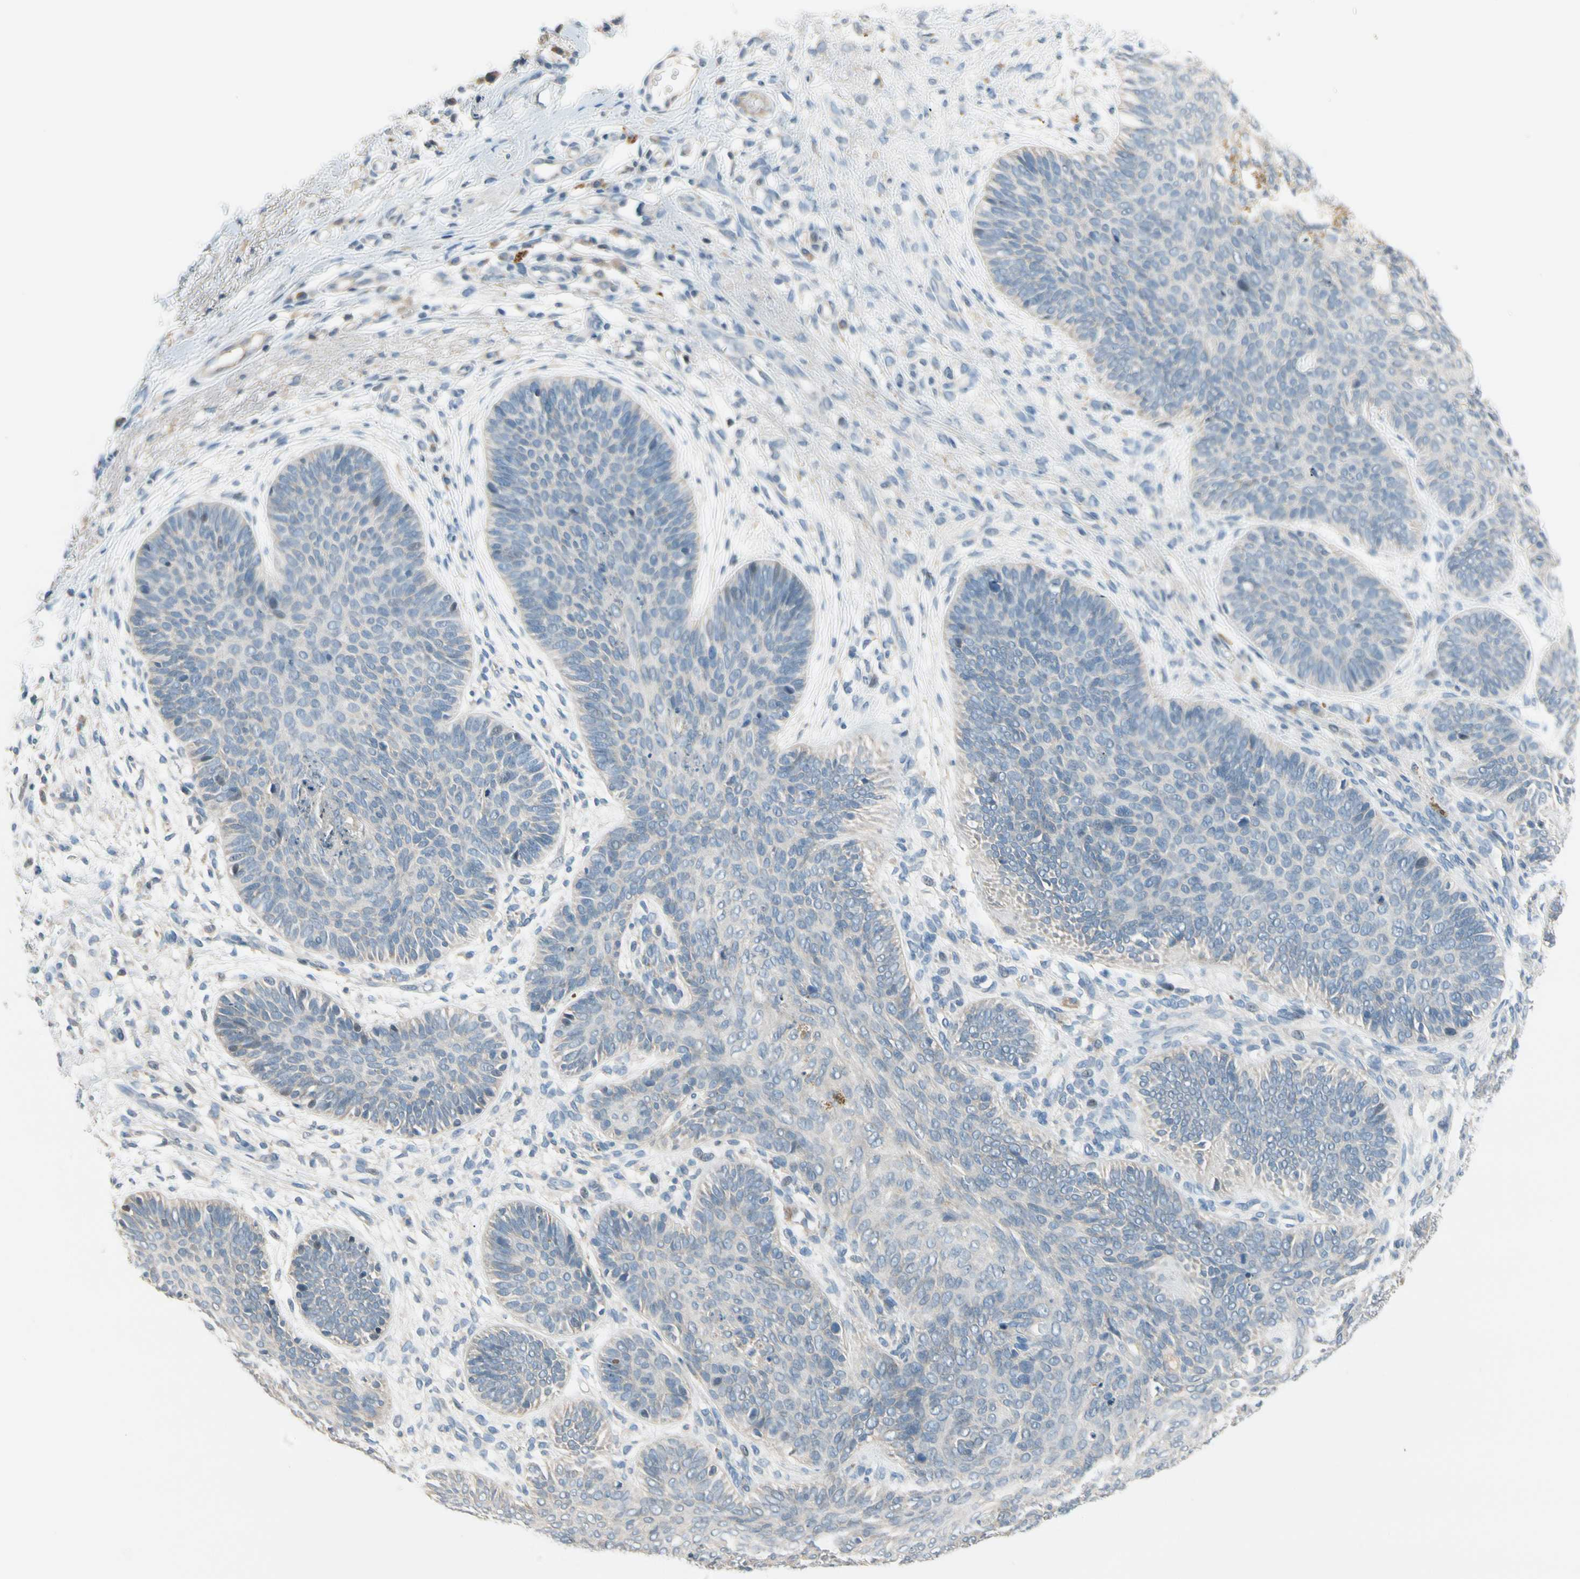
{"staining": {"intensity": "negative", "quantity": "none", "location": "none"}, "tissue": "skin cancer", "cell_type": "Tumor cells", "image_type": "cancer", "snomed": [{"axis": "morphology", "description": "Normal tissue, NOS"}, {"axis": "morphology", "description": "Basal cell carcinoma"}, {"axis": "topography", "description": "Skin"}], "caption": "DAB immunohistochemical staining of basal cell carcinoma (skin) shows no significant expression in tumor cells. Brightfield microscopy of IHC stained with DAB (3,3'-diaminobenzidine) (brown) and hematoxylin (blue), captured at high magnification.", "gene": "PIP5K1B", "patient": {"sex": "male", "age": 52}}